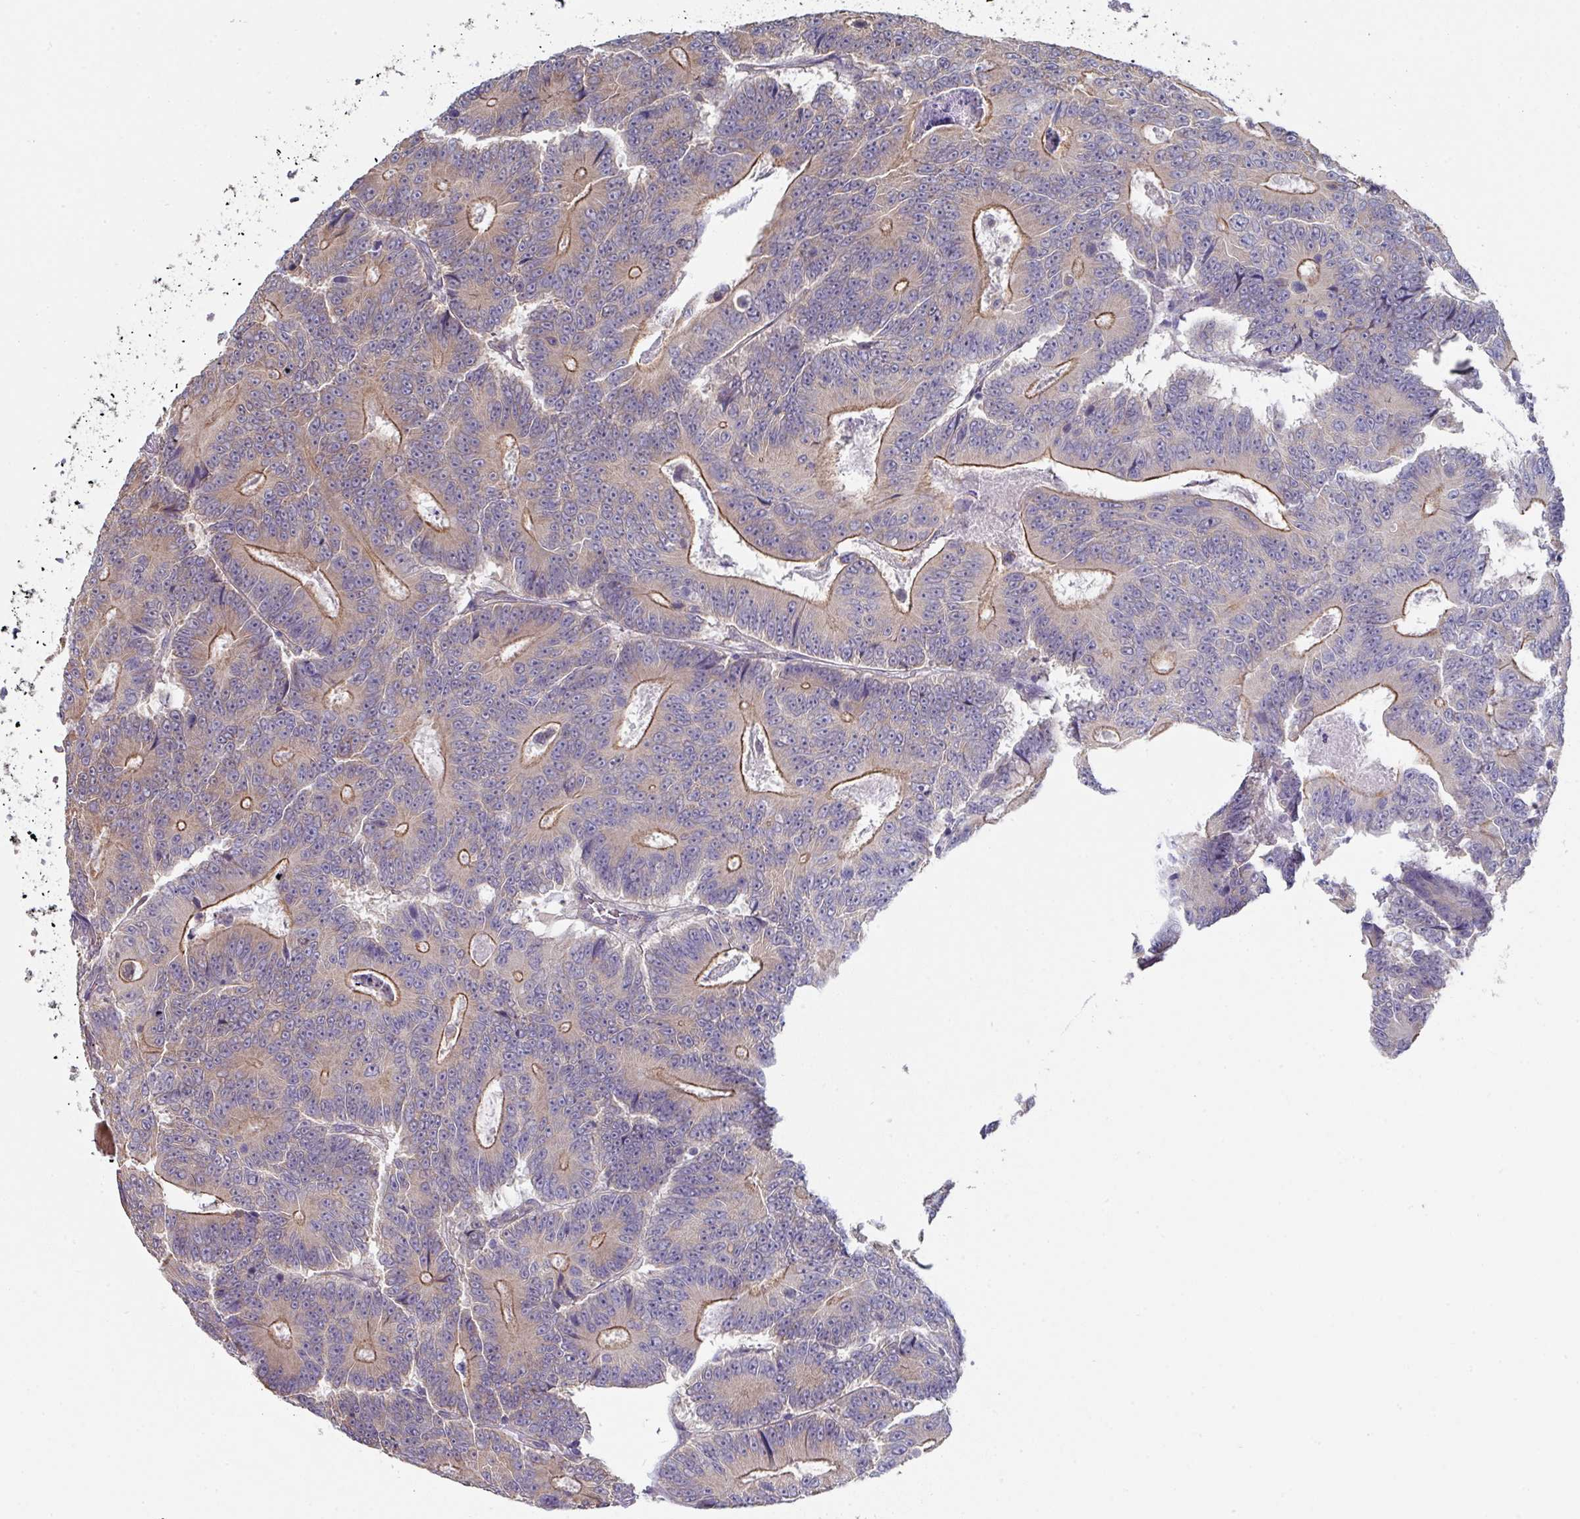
{"staining": {"intensity": "moderate", "quantity": "25%-75%", "location": "cytoplasmic/membranous"}, "tissue": "colorectal cancer", "cell_type": "Tumor cells", "image_type": "cancer", "snomed": [{"axis": "morphology", "description": "Adenocarcinoma, NOS"}, {"axis": "topography", "description": "Colon"}], "caption": "Moderate cytoplasmic/membranous positivity for a protein is appreciated in about 25%-75% of tumor cells of adenocarcinoma (colorectal) using immunohistochemistry (IHC).", "gene": "TMED5", "patient": {"sex": "male", "age": 83}}